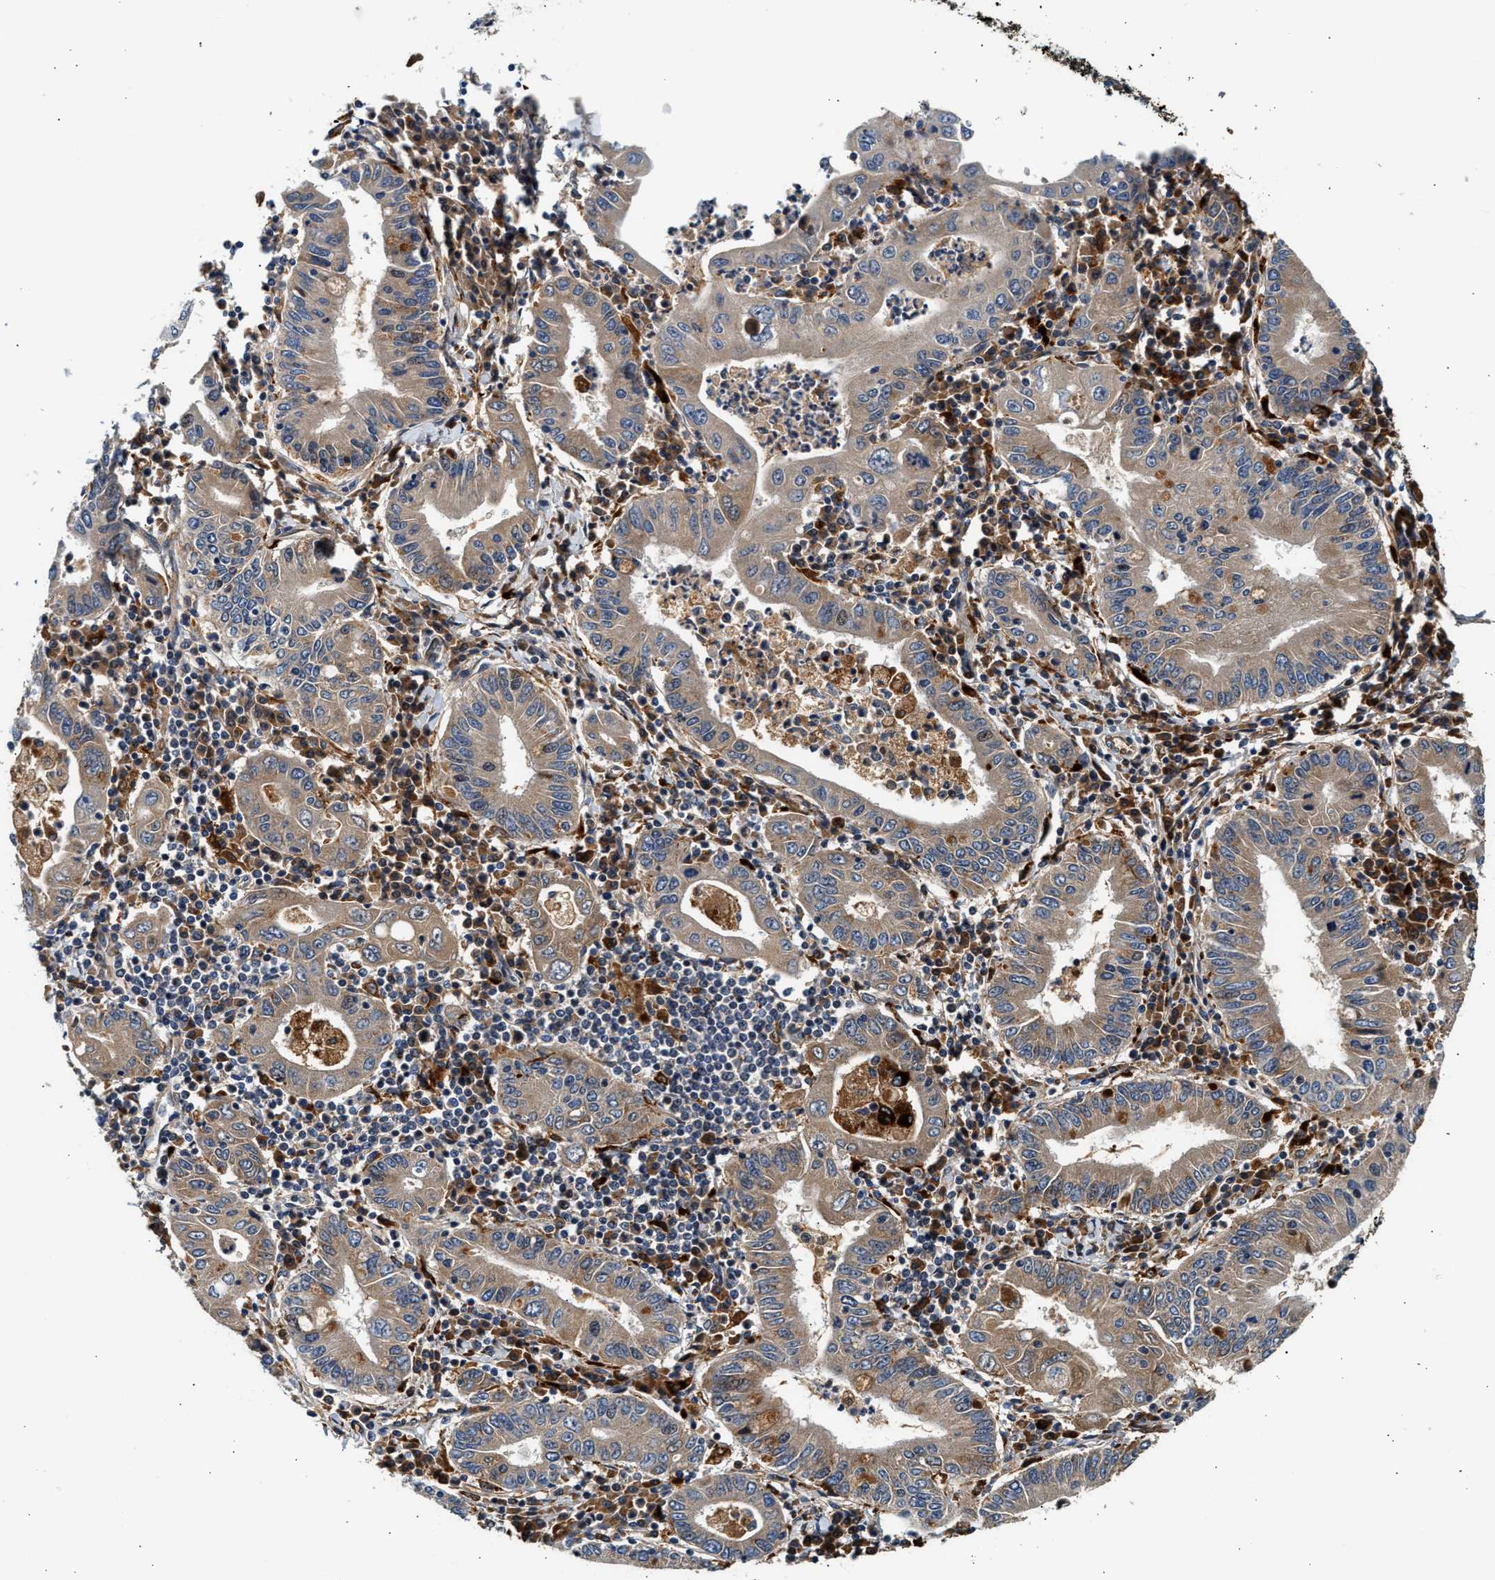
{"staining": {"intensity": "weak", "quantity": ">75%", "location": "cytoplasmic/membranous"}, "tissue": "stomach cancer", "cell_type": "Tumor cells", "image_type": "cancer", "snomed": [{"axis": "morphology", "description": "Normal tissue, NOS"}, {"axis": "morphology", "description": "Adenocarcinoma, NOS"}, {"axis": "topography", "description": "Esophagus"}, {"axis": "topography", "description": "Stomach, upper"}, {"axis": "topography", "description": "Peripheral nerve tissue"}], "caption": "Immunohistochemical staining of human adenocarcinoma (stomach) demonstrates low levels of weak cytoplasmic/membranous staining in approximately >75% of tumor cells.", "gene": "PLD3", "patient": {"sex": "male", "age": 62}}